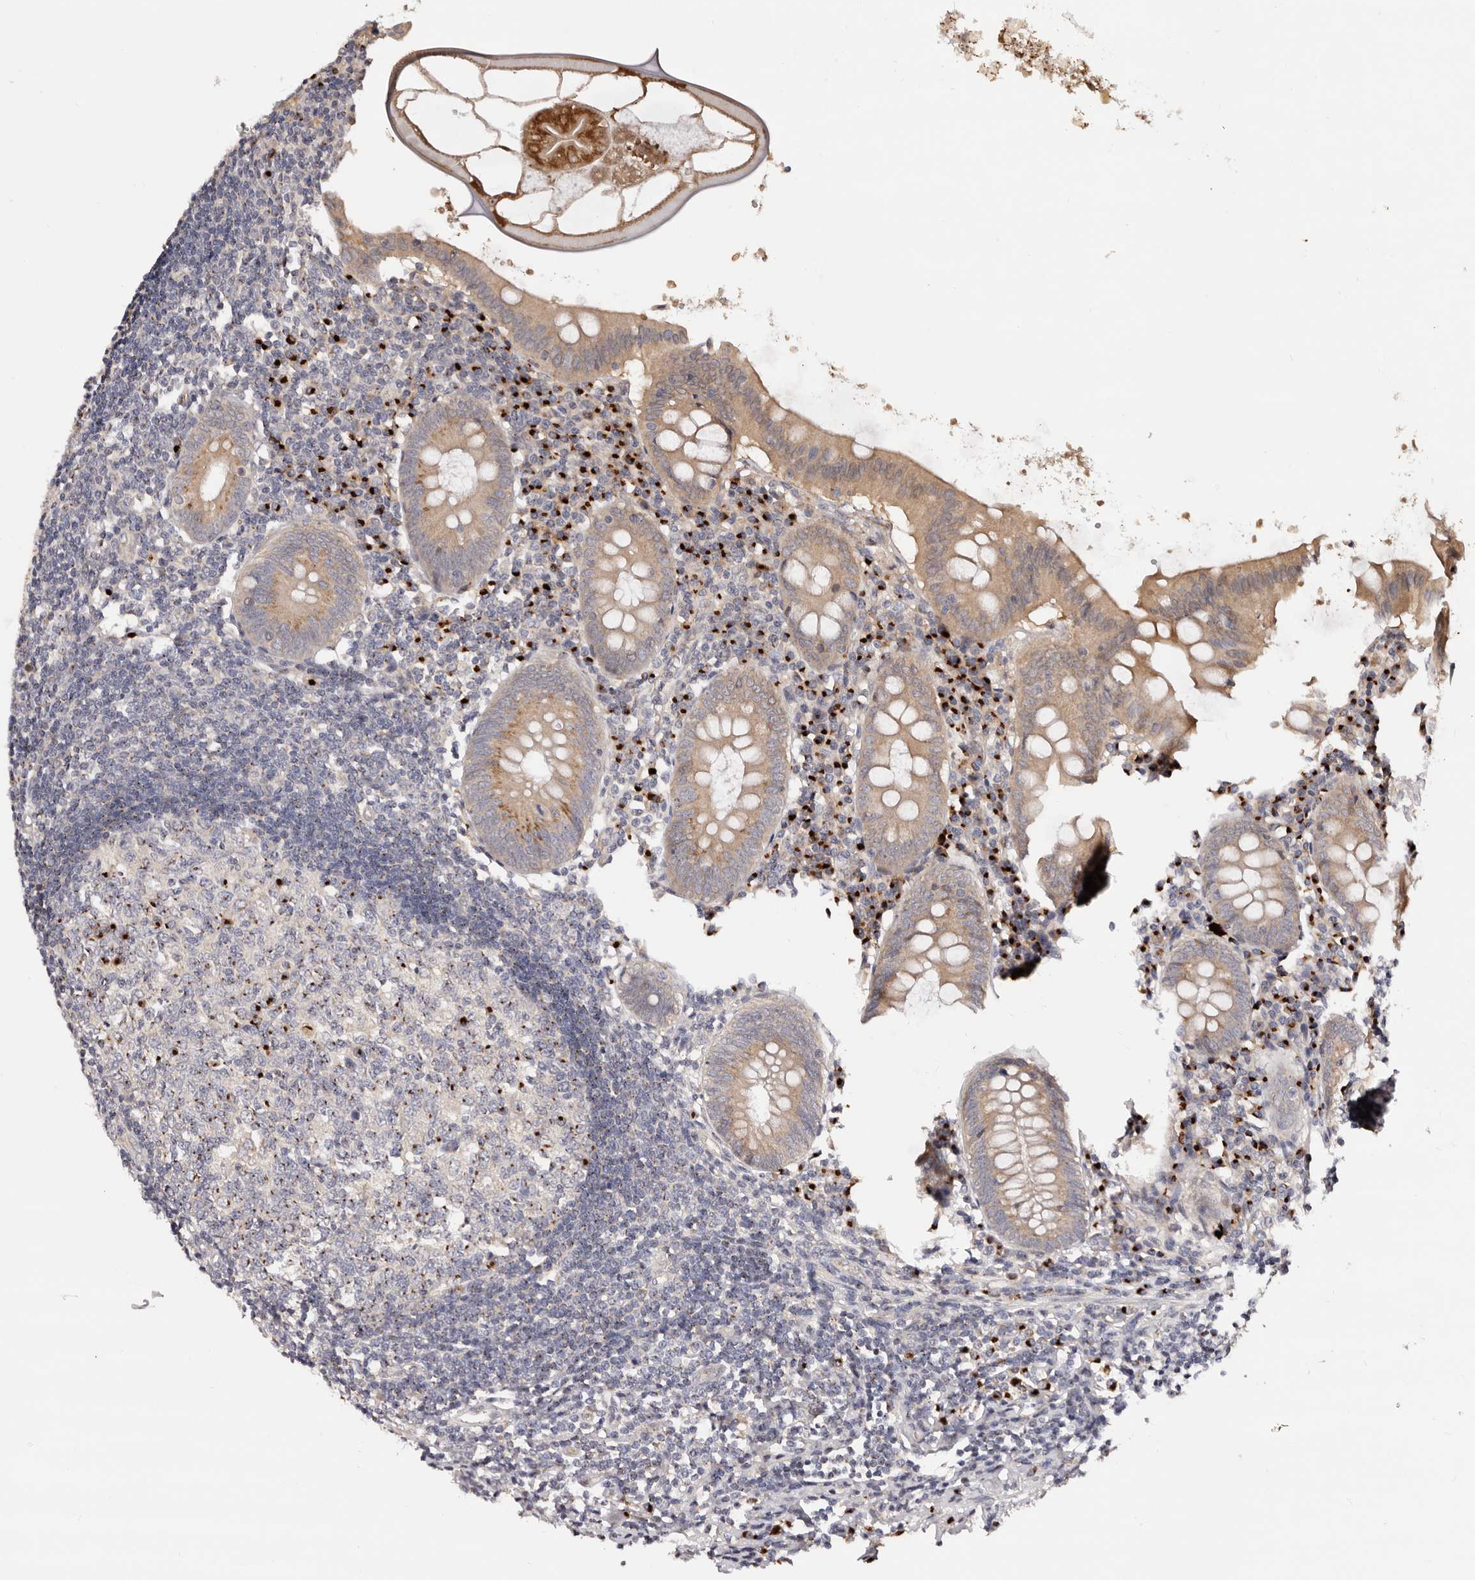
{"staining": {"intensity": "moderate", "quantity": ">75%", "location": "cytoplasmic/membranous"}, "tissue": "appendix", "cell_type": "Glandular cells", "image_type": "normal", "snomed": [{"axis": "morphology", "description": "Normal tissue, NOS"}, {"axis": "topography", "description": "Appendix"}], "caption": "Appendix stained for a protein (brown) displays moderate cytoplasmic/membranous positive positivity in about >75% of glandular cells.", "gene": "DACT2", "patient": {"sex": "female", "age": 54}}